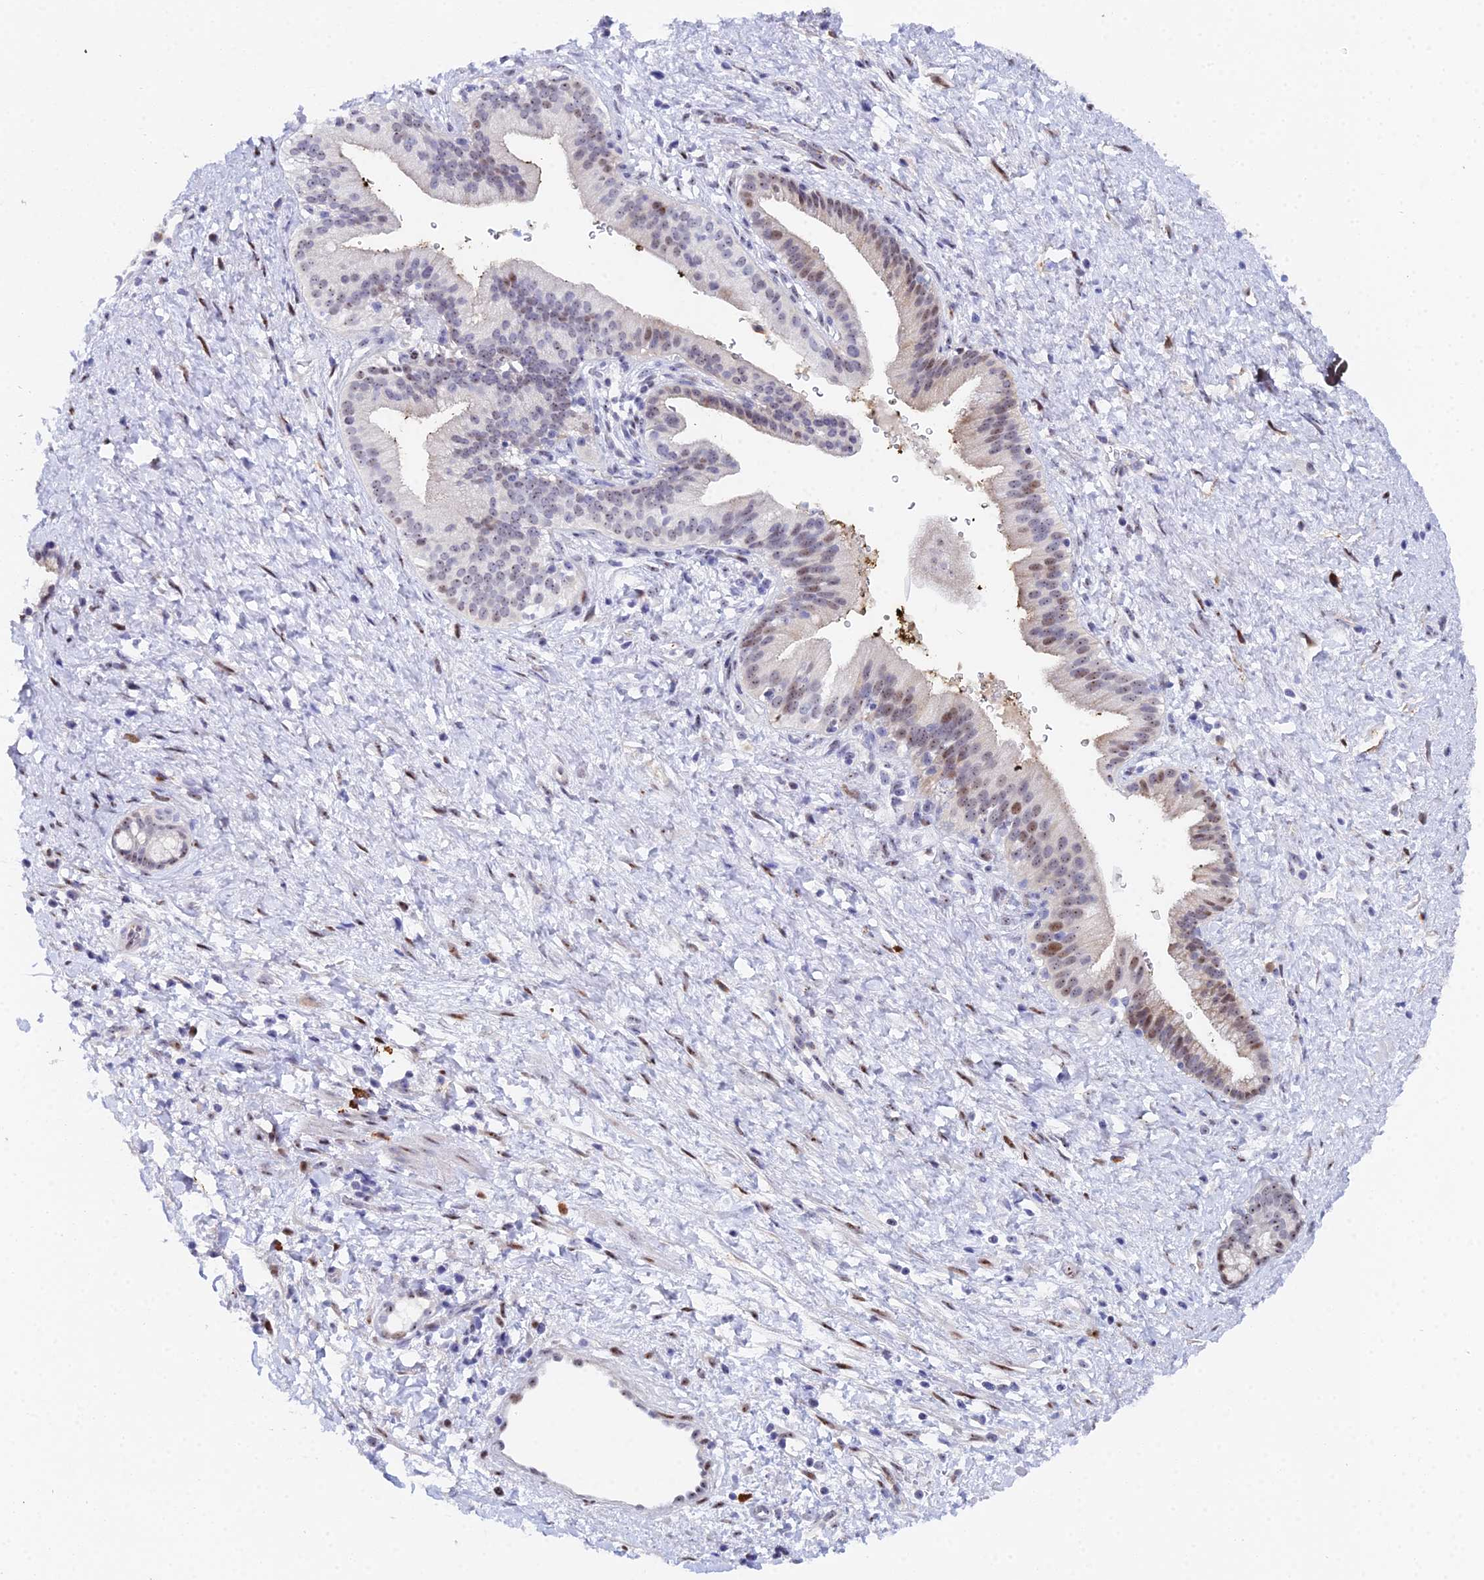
{"staining": {"intensity": "weak", "quantity": ">75%", "location": "nuclear"}, "tissue": "pancreatic cancer", "cell_type": "Tumor cells", "image_type": "cancer", "snomed": [{"axis": "morphology", "description": "Adenocarcinoma, NOS"}, {"axis": "topography", "description": "Pancreas"}], "caption": "Tumor cells show low levels of weak nuclear staining in about >75% of cells in human pancreatic cancer (adenocarcinoma).", "gene": "TIFA", "patient": {"sex": "male", "age": 68}}